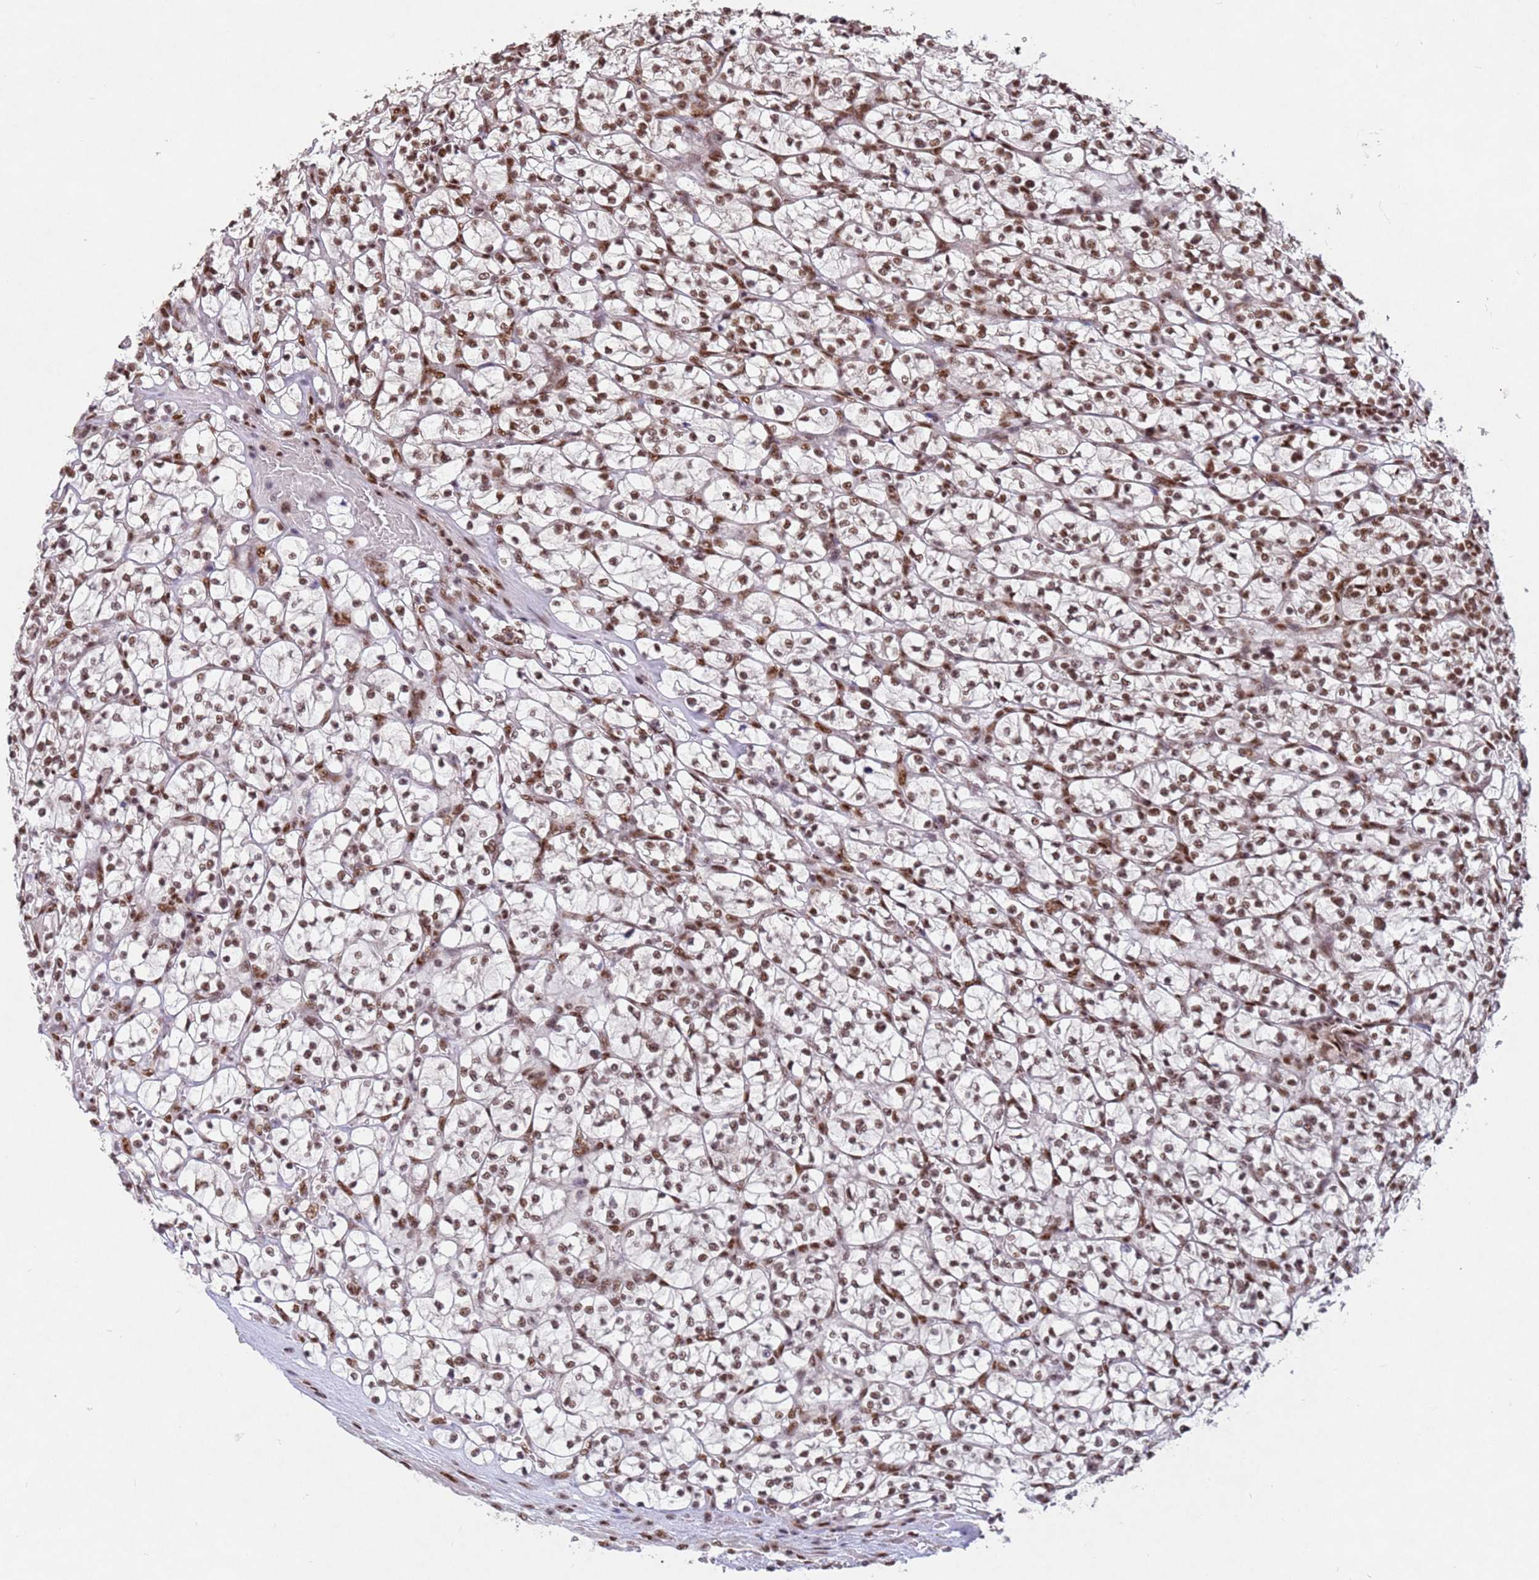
{"staining": {"intensity": "moderate", "quantity": ">75%", "location": "nuclear"}, "tissue": "renal cancer", "cell_type": "Tumor cells", "image_type": "cancer", "snomed": [{"axis": "morphology", "description": "Adenocarcinoma, NOS"}, {"axis": "topography", "description": "Kidney"}], "caption": "Immunohistochemistry (DAB) staining of human renal cancer (adenocarcinoma) exhibits moderate nuclear protein staining in approximately >75% of tumor cells.", "gene": "ESF1", "patient": {"sex": "female", "age": 64}}